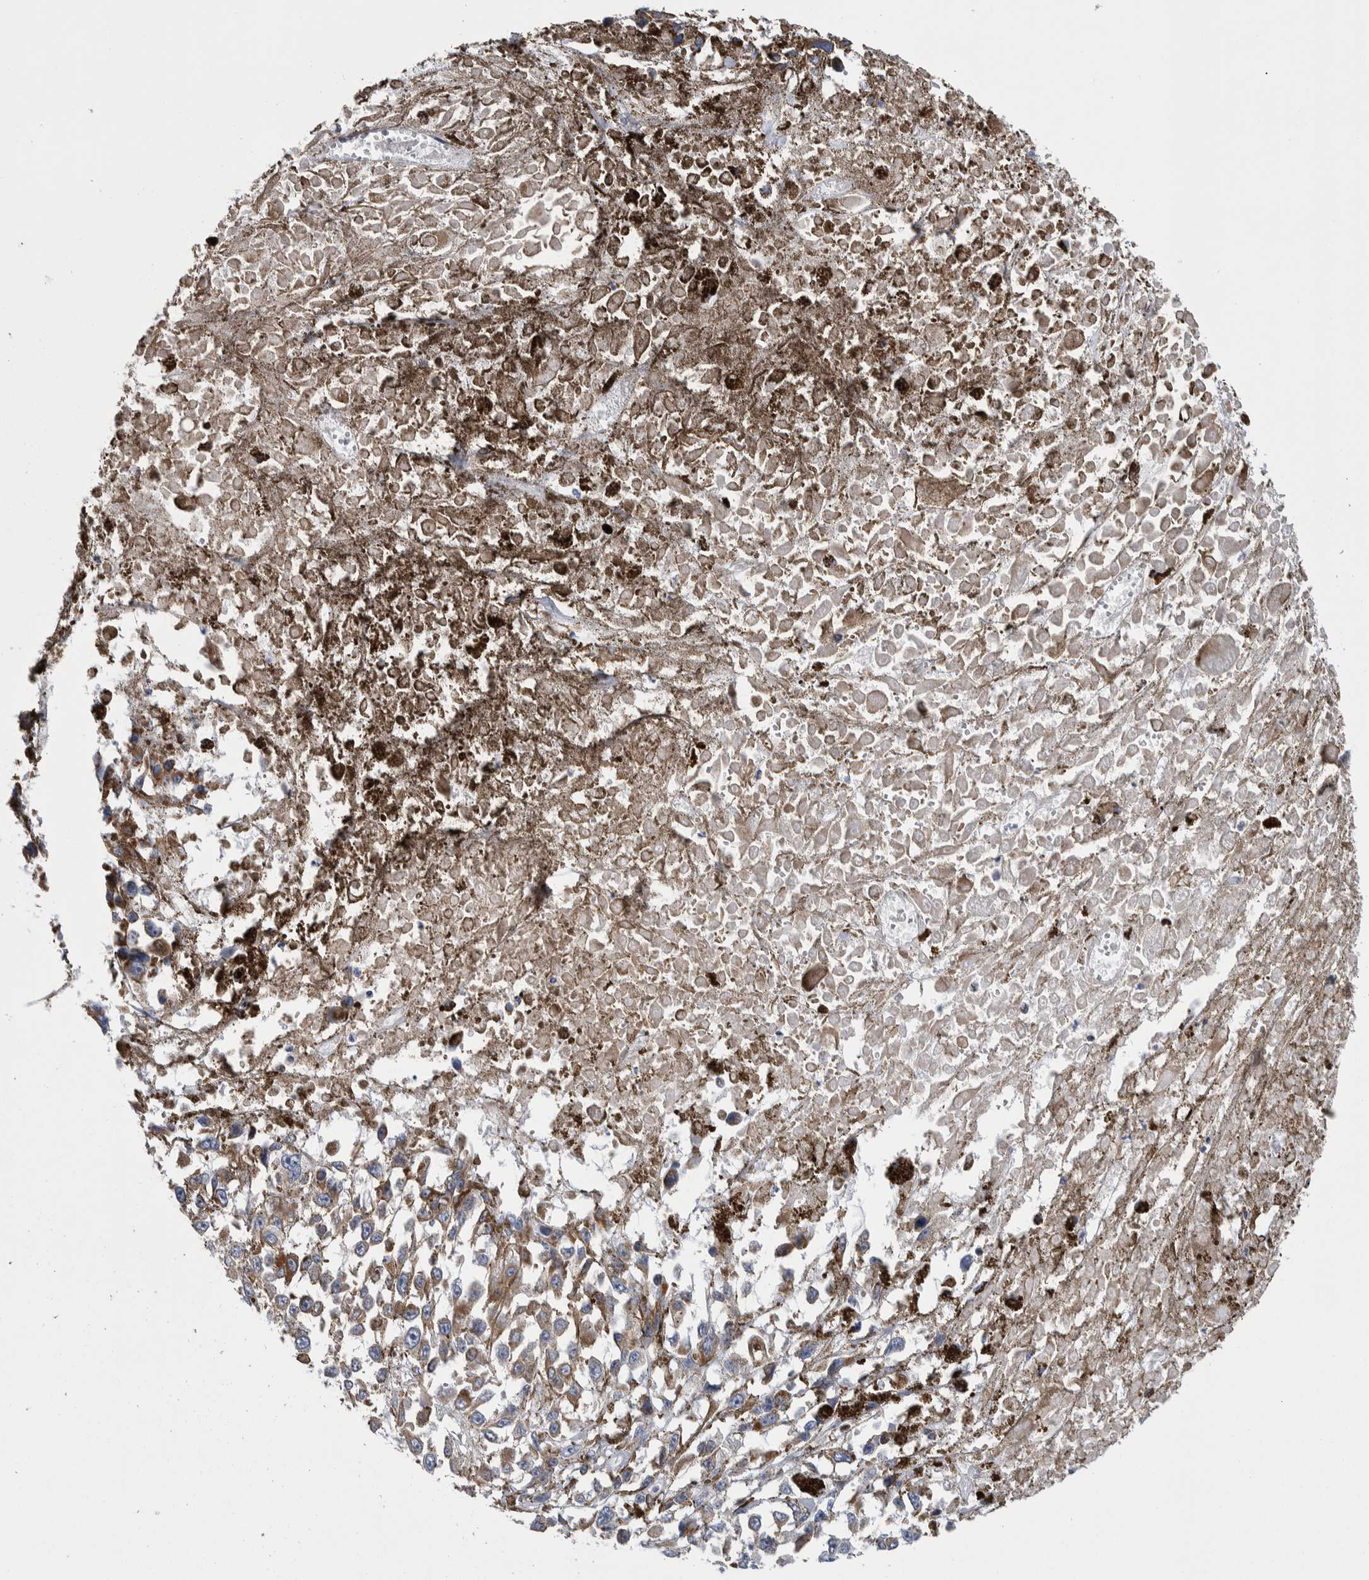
{"staining": {"intensity": "moderate", "quantity": ">75%", "location": "cytoplasmic/membranous"}, "tissue": "melanoma", "cell_type": "Tumor cells", "image_type": "cancer", "snomed": [{"axis": "morphology", "description": "Malignant melanoma, Metastatic site"}, {"axis": "topography", "description": "Lymph node"}], "caption": "A high-resolution photomicrograph shows IHC staining of melanoma, which exhibits moderate cytoplasmic/membranous staining in approximately >75% of tumor cells. (DAB (3,3'-diaminobenzidine) IHC with brightfield microscopy, high magnification).", "gene": "ETFA", "patient": {"sex": "male", "age": 59}}